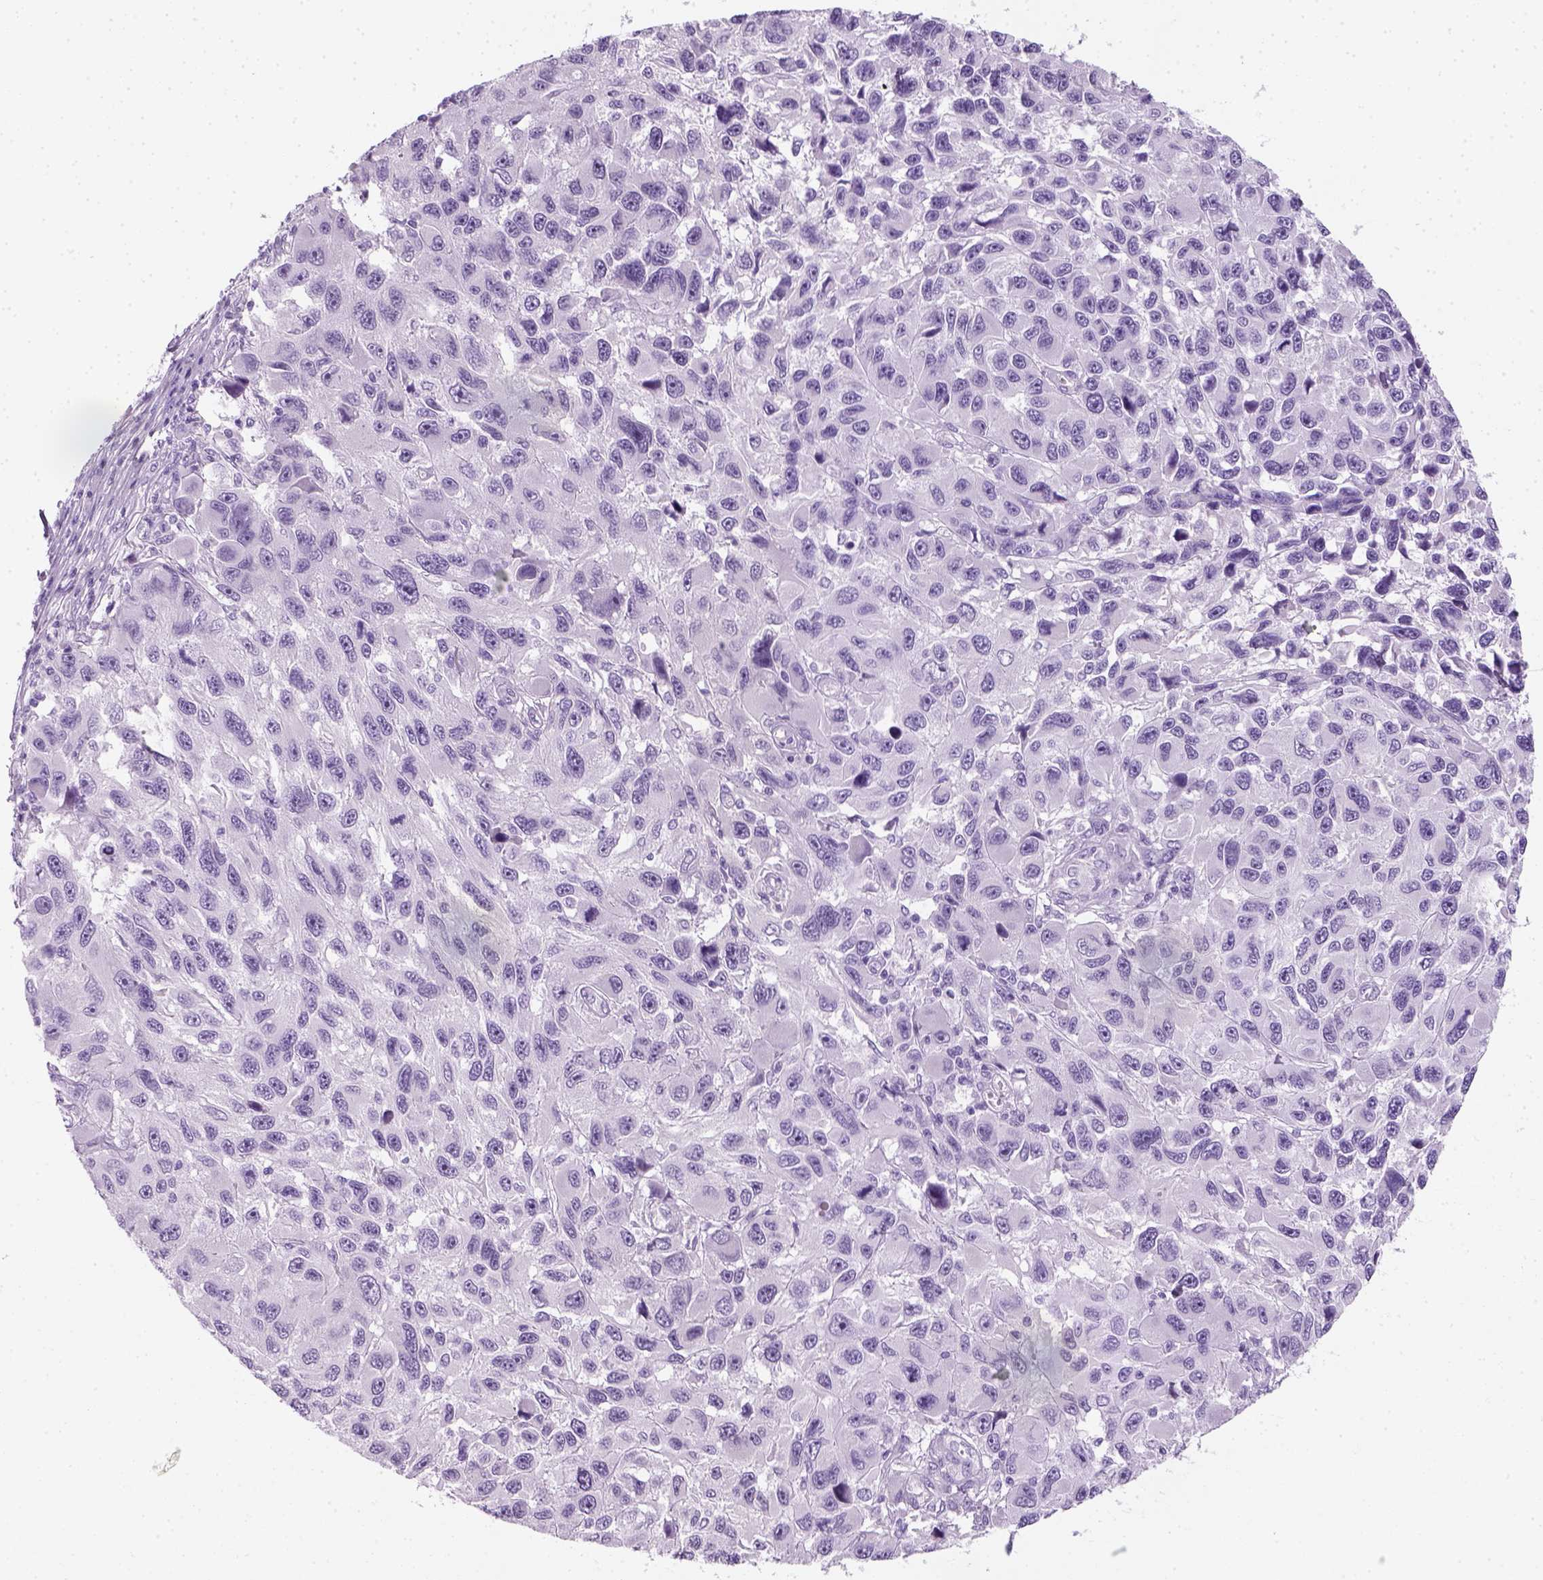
{"staining": {"intensity": "negative", "quantity": "none", "location": "none"}, "tissue": "melanoma", "cell_type": "Tumor cells", "image_type": "cancer", "snomed": [{"axis": "morphology", "description": "Malignant melanoma, NOS"}, {"axis": "topography", "description": "Skin"}], "caption": "This is an immunohistochemistry photomicrograph of human melanoma. There is no expression in tumor cells.", "gene": "SLC12A5", "patient": {"sex": "male", "age": 53}}